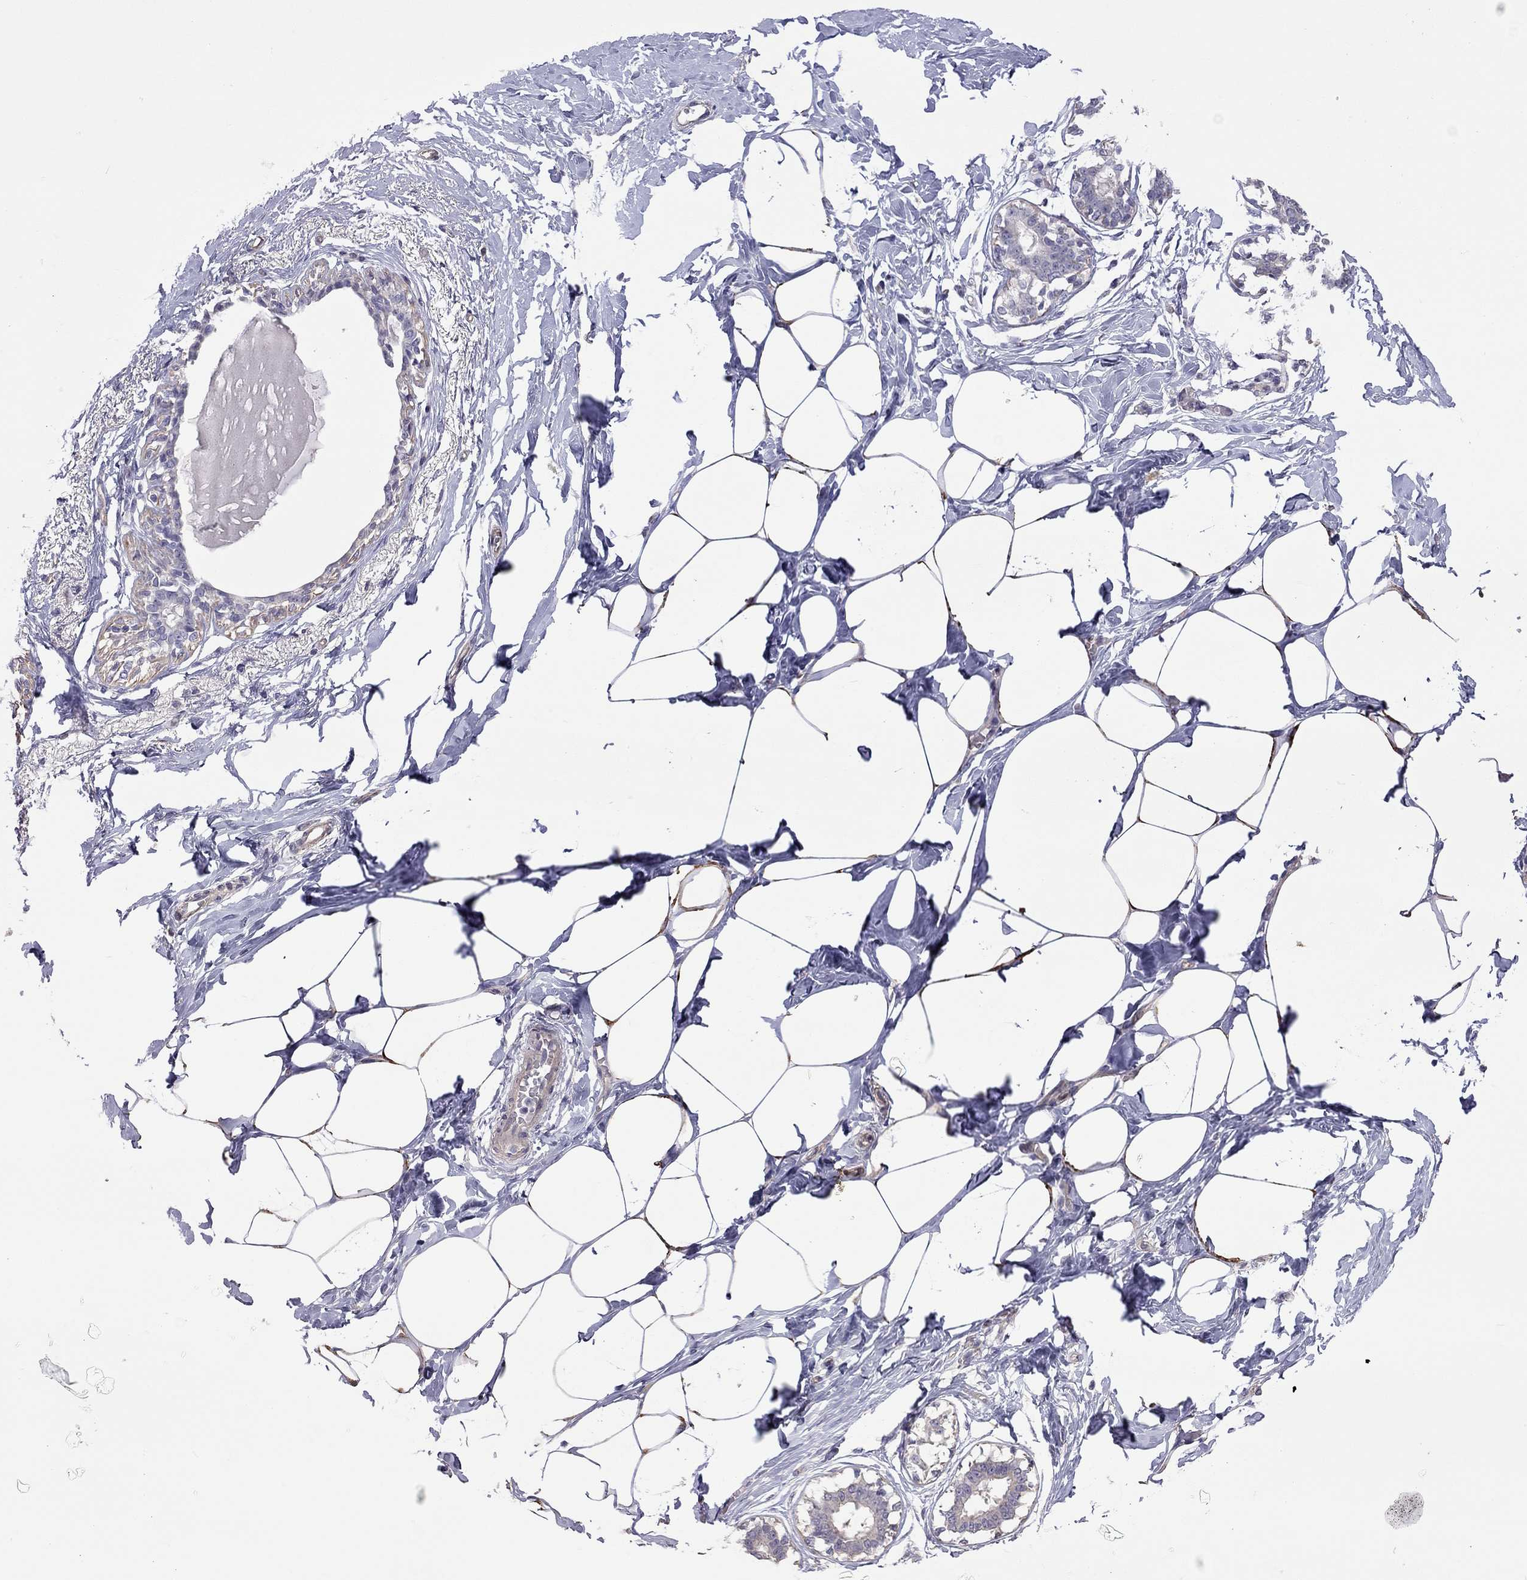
{"staining": {"intensity": "weak", "quantity": ">75%", "location": "cytoplasmic/membranous"}, "tissue": "breast", "cell_type": "Adipocytes", "image_type": "normal", "snomed": [{"axis": "morphology", "description": "Normal tissue, NOS"}, {"axis": "morphology", "description": "Lobular carcinoma, in situ"}, {"axis": "topography", "description": "Breast"}], "caption": "IHC of benign human breast shows low levels of weak cytoplasmic/membranous staining in about >75% of adipocytes. (IHC, brightfield microscopy, high magnification).", "gene": "FEZ1", "patient": {"sex": "female", "age": 35}}